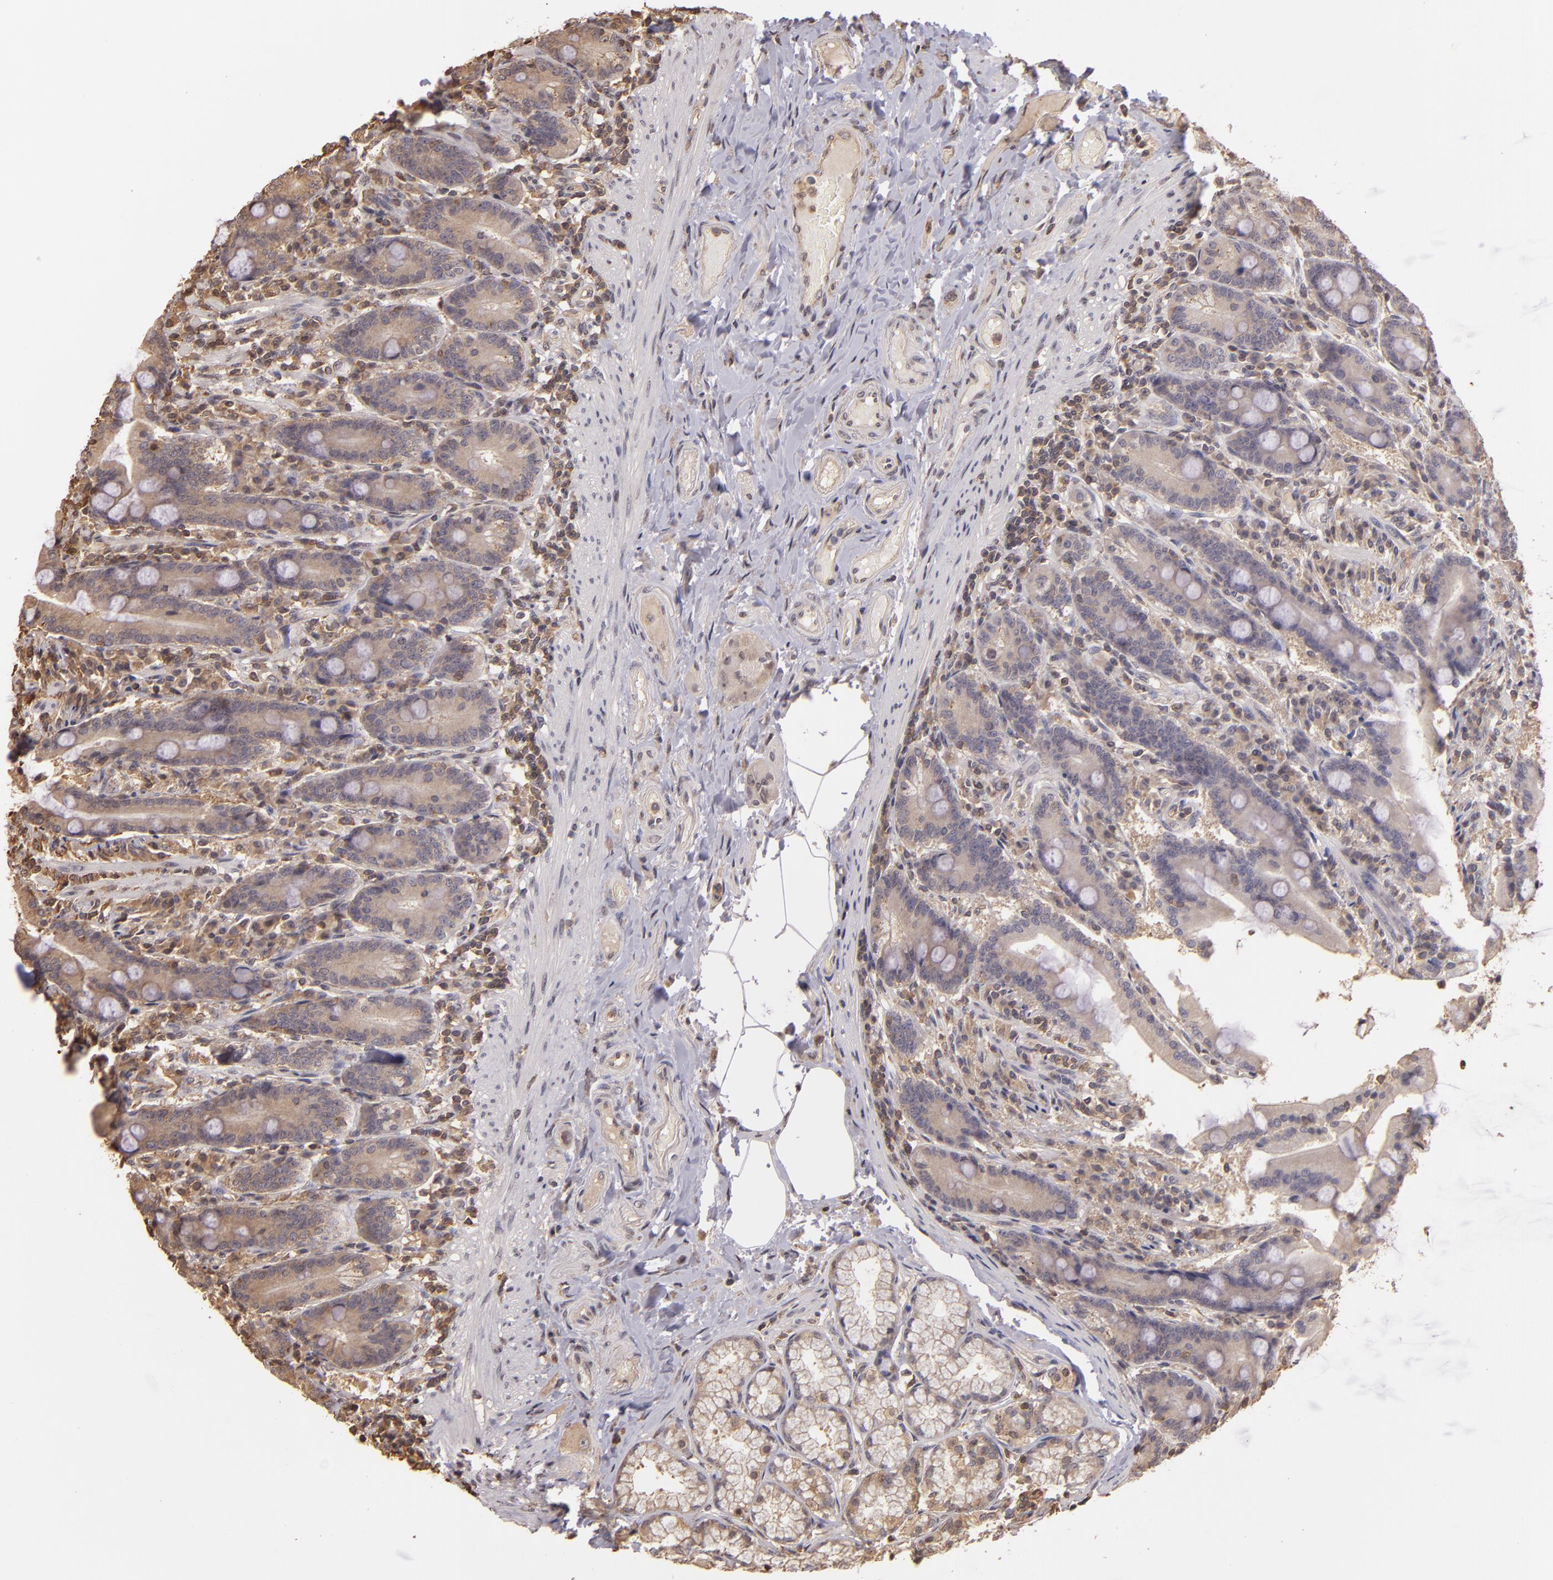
{"staining": {"intensity": "weak", "quantity": "<25%", "location": "cytoplasmic/membranous,nuclear"}, "tissue": "duodenum", "cell_type": "Glandular cells", "image_type": "normal", "snomed": [{"axis": "morphology", "description": "Normal tissue, NOS"}, {"axis": "topography", "description": "Duodenum"}], "caption": "Immunohistochemistry (IHC) micrograph of unremarkable duodenum stained for a protein (brown), which shows no expression in glandular cells.", "gene": "ARPC2", "patient": {"sex": "female", "age": 64}}